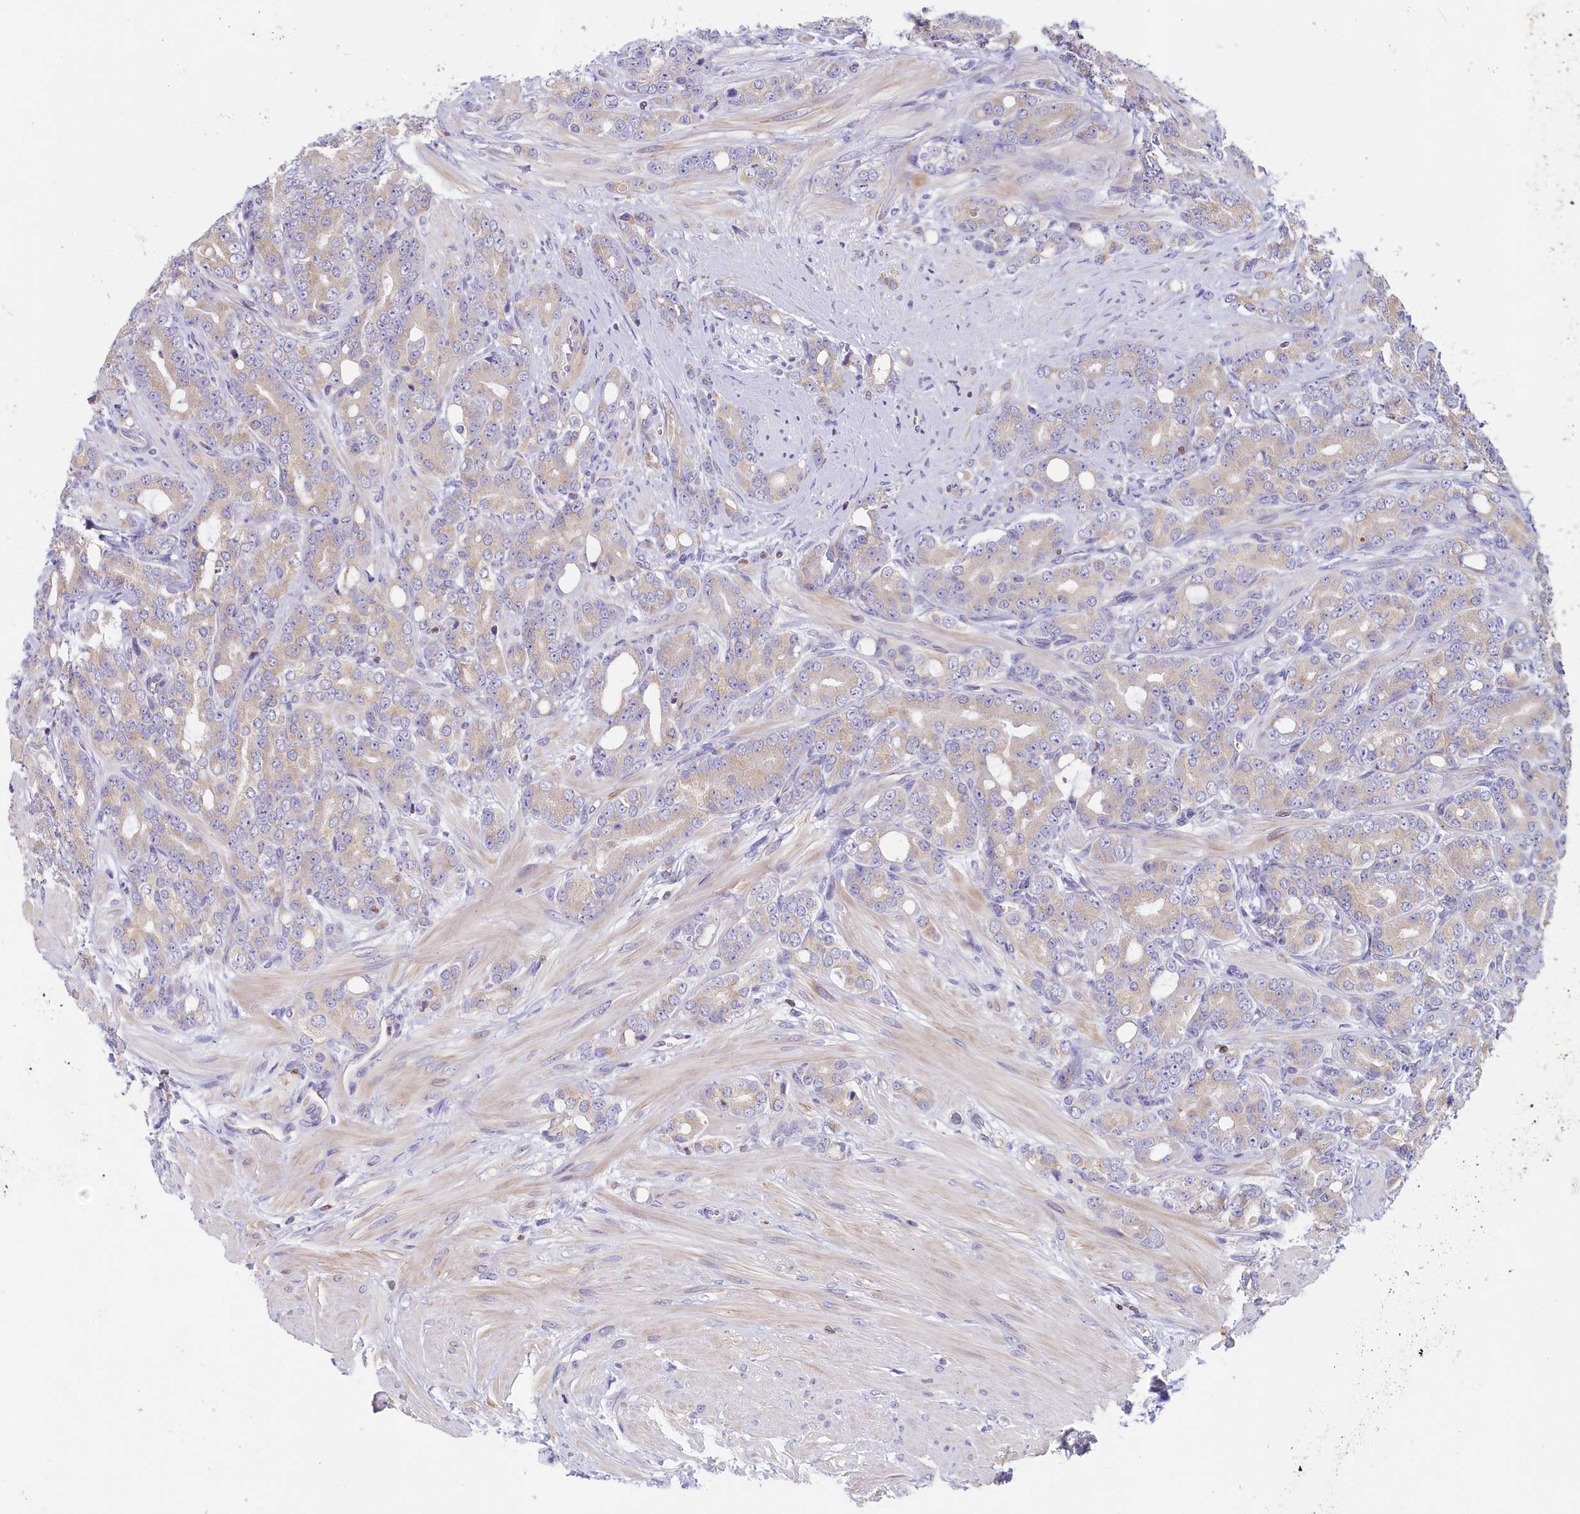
{"staining": {"intensity": "negative", "quantity": "none", "location": "none"}, "tissue": "prostate cancer", "cell_type": "Tumor cells", "image_type": "cancer", "snomed": [{"axis": "morphology", "description": "Adenocarcinoma, High grade"}, {"axis": "topography", "description": "Prostate"}], "caption": "An image of adenocarcinoma (high-grade) (prostate) stained for a protein shows no brown staining in tumor cells.", "gene": "TRAF3IP3", "patient": {"sex": "male", "age": 62}}